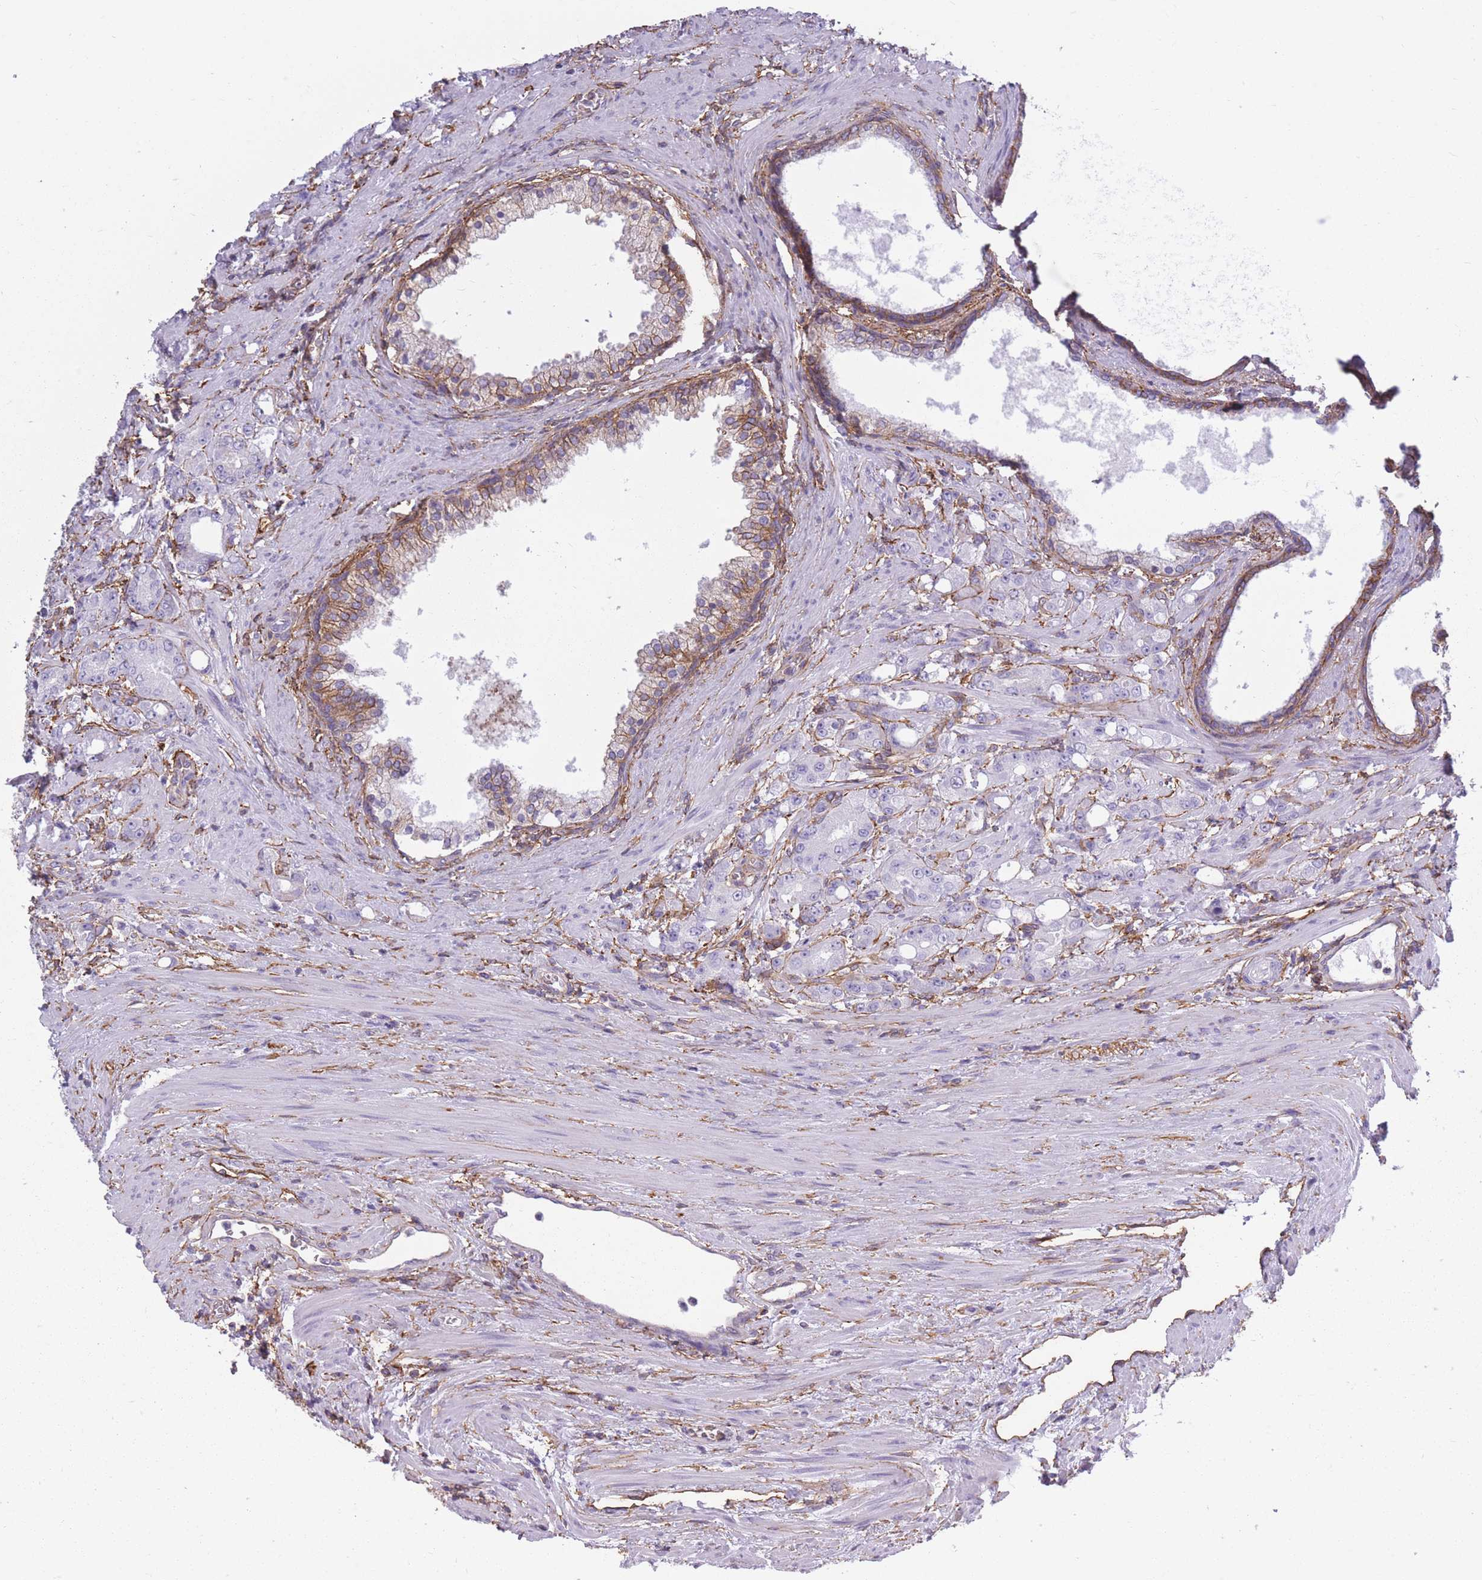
{"staining": {"intensity": "negative", "quantity": "none", "location": "none"}, "tissue": "prostate cancer", "cell_type": "Tumor cells", "image_type": "cancer", "snomed": [{"axis": "morphology", "description": "Adenocarcinoma, High grade"}, {"axis": "topography", "description": "Prostate"}], "caption": "Prostate high-grade adenocarcinoma stained for a protein using IHC exhibits no expression tumor cells.", "gene": "ADD1", "patient": {"sex": "male", "age": 69}}